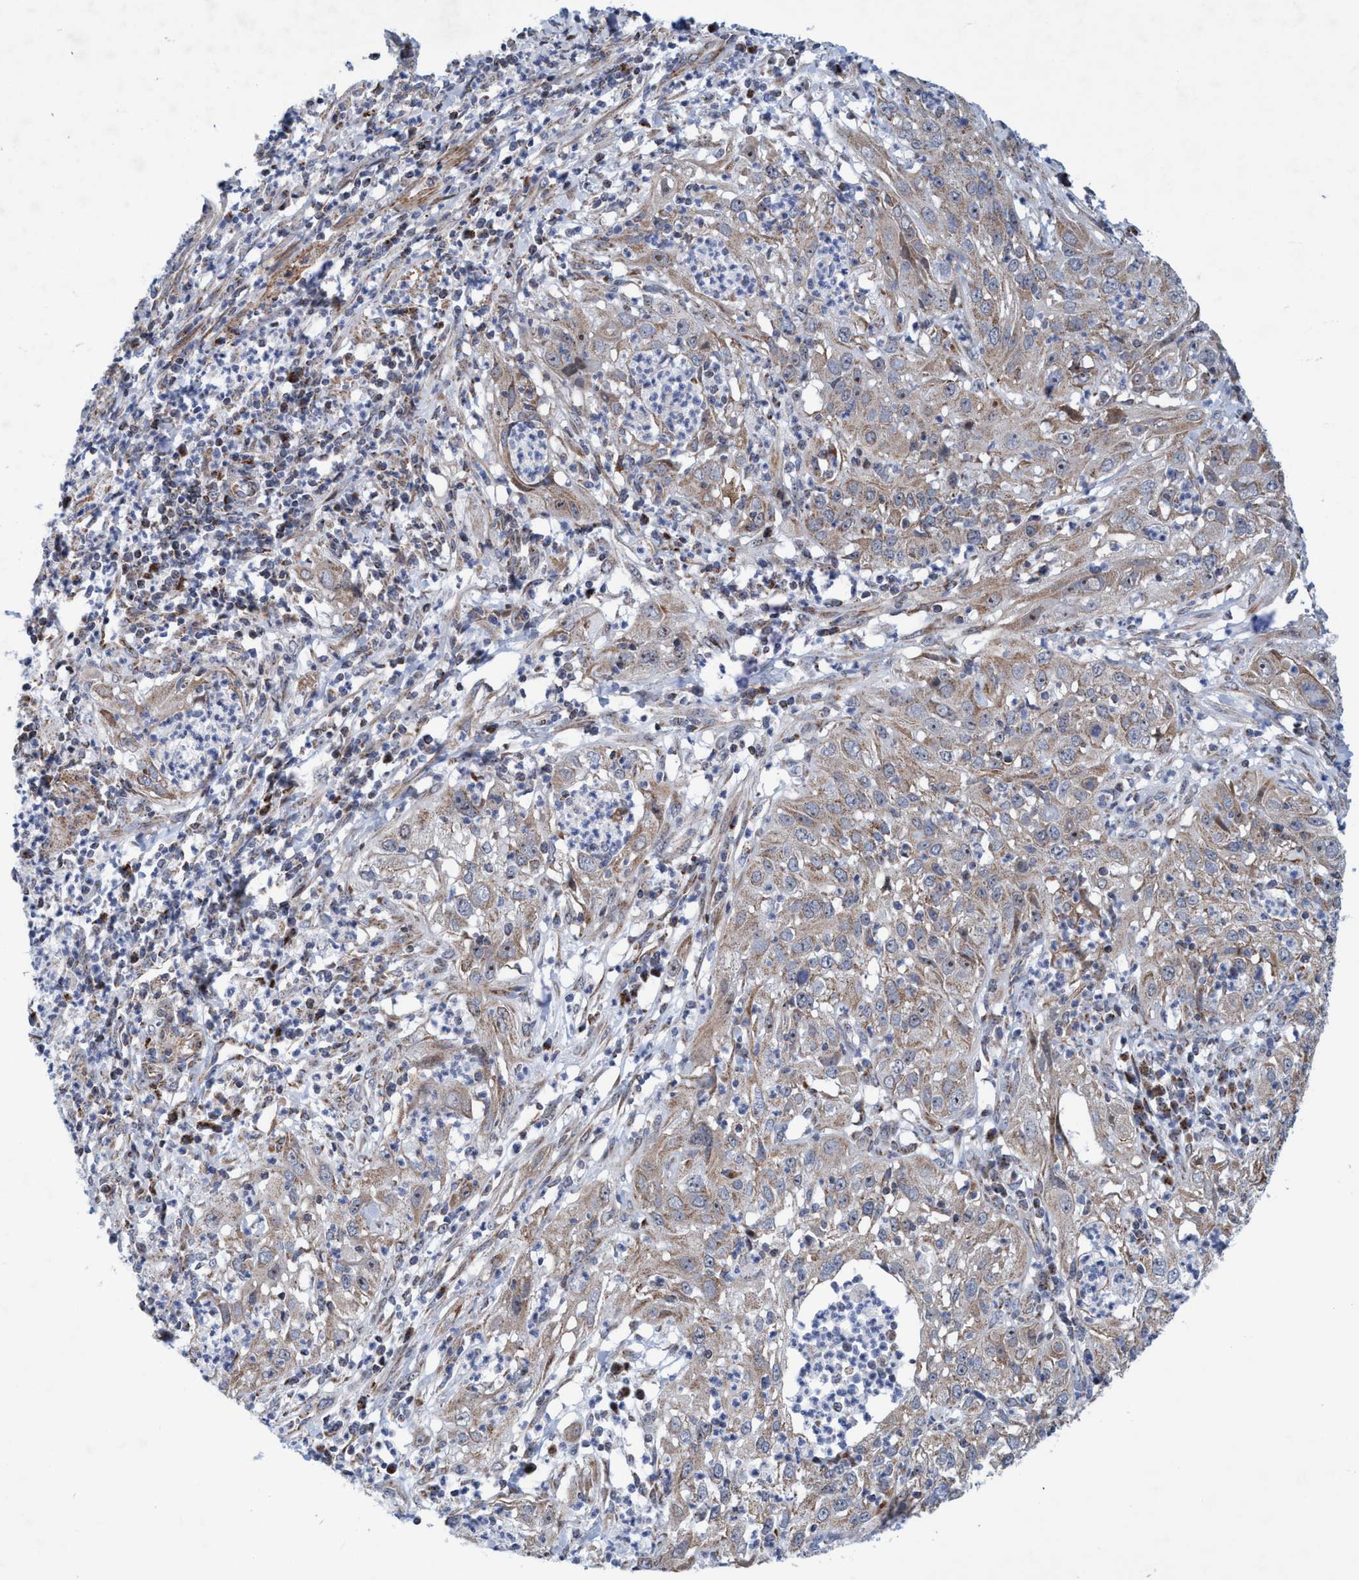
{"staining": {"intensity": "weak", "quantity": ">75%", "location": "cytoplasmic/membranous"}, "tissue": "cervical cancer", "cell_type": "Tumor cells", "image_type": "cancer", "snomed": [{"axis": "morphology", "description": "Squamous cell carcinoma, NOS"}, {"axis": "topography", "description": "Cervix"}], "caption": "Tumor cells show low levels of weak cytoplasmic/membranous expression in about >75% of cells in cervical cancer. The staining was performed using DAB (3,3'-diaminobenzidine) to visualize the protein expression in brown, while the nuclei were stained in blue with hematoxylin (Magnification: 20x).", "gene": "POLR1F", "patient": {"sex": "female", "age": 32}}